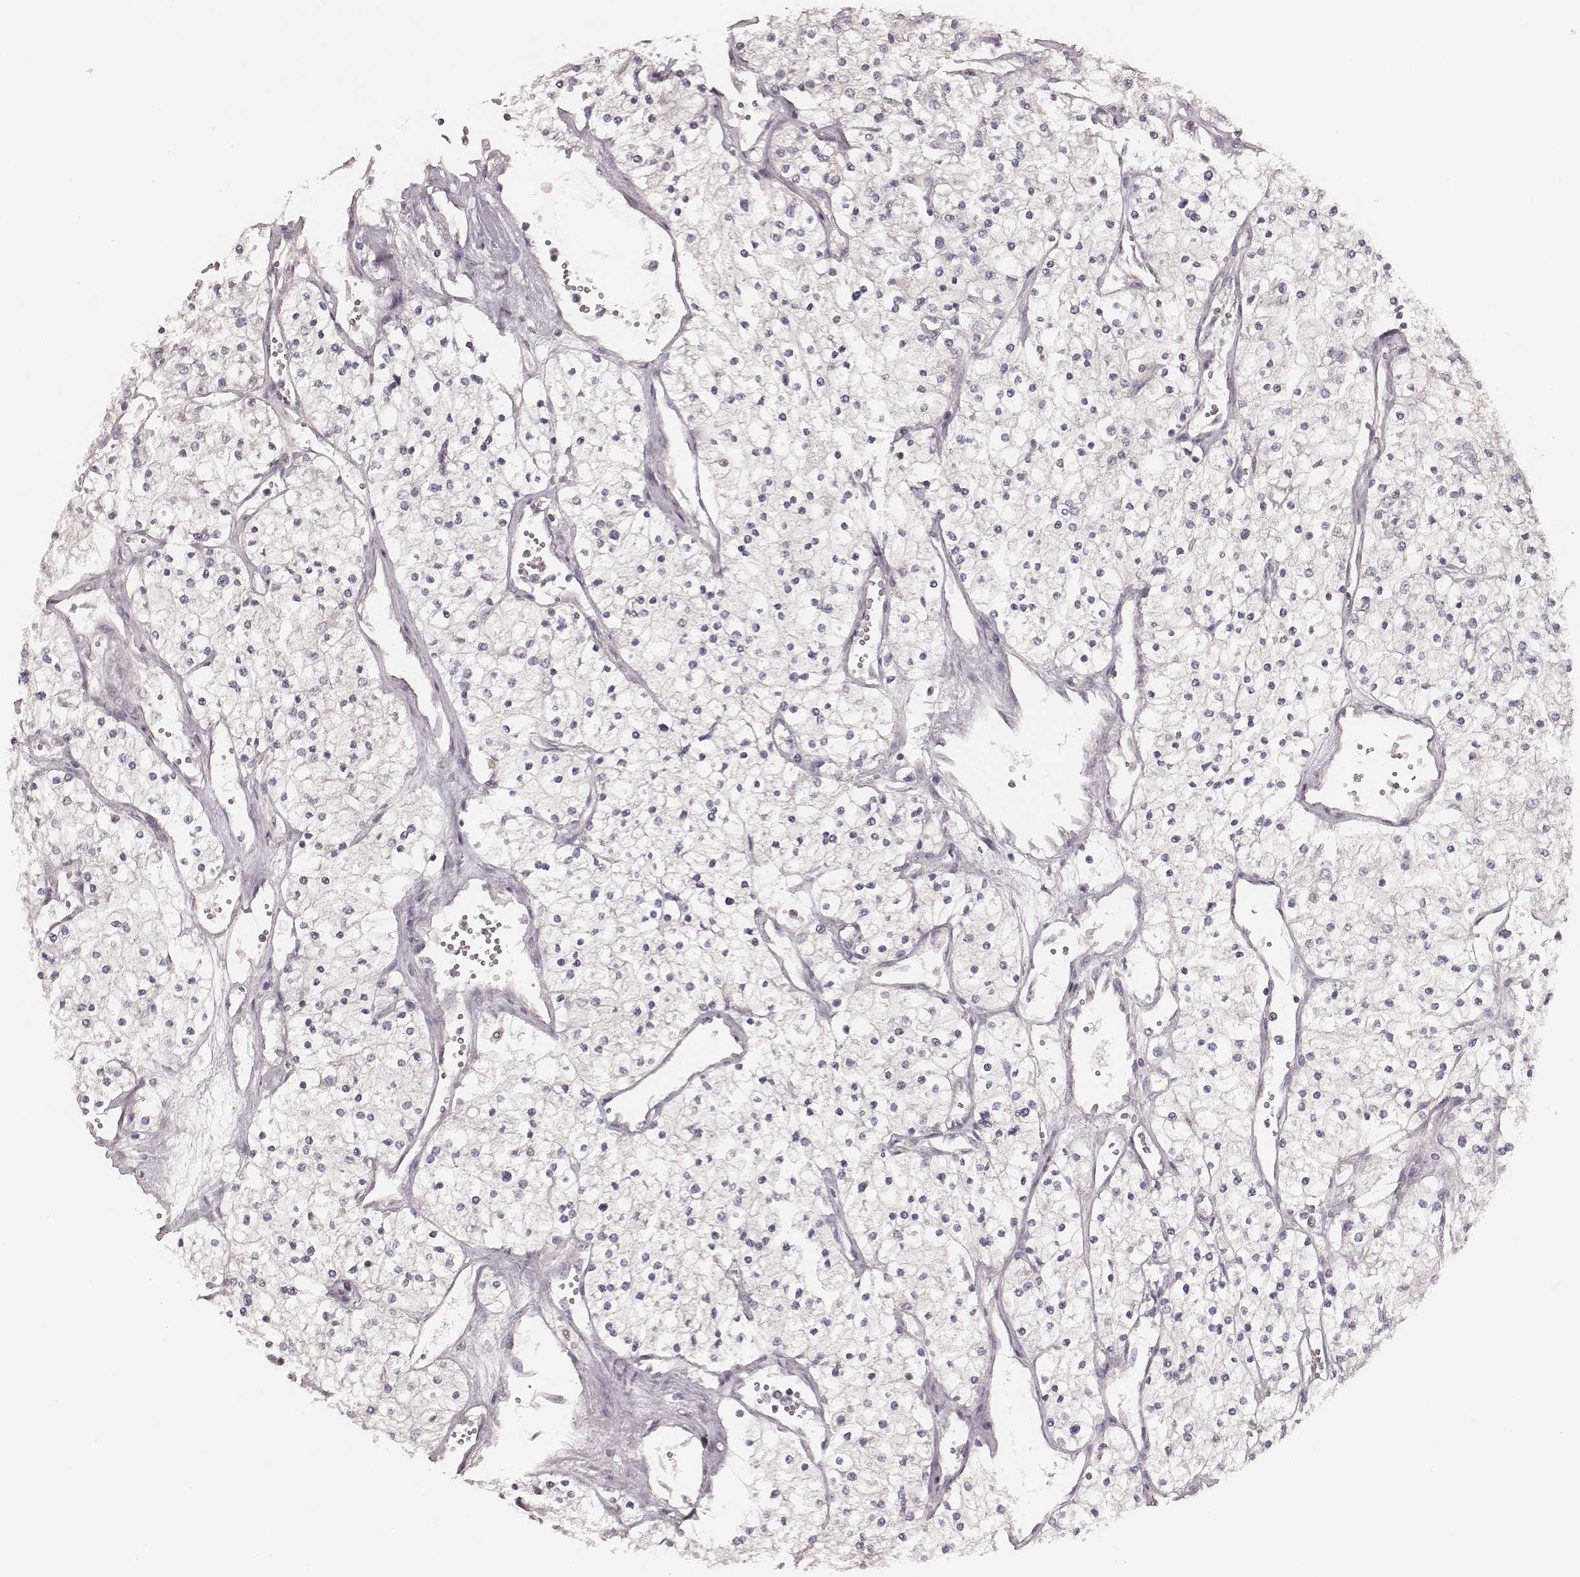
{"staining": {"intensity": "negative", "quantity": "none", "location": "none"}, "tissue": "renal cancer", "cell_type": "Tumor cells", "image_type": "cancer", "snomed": [{"axis": "morphology", "description": "Adenocarcinoma, NOS"}, {"axis": "topography", "description": "Kidney"}], "caption": "The photomicrograph shows no significant staining in tumor cells of renal cancer (adenocarcinoma).", "gene": "CARS1", "patient": {"sex": "male", "age": 80}}